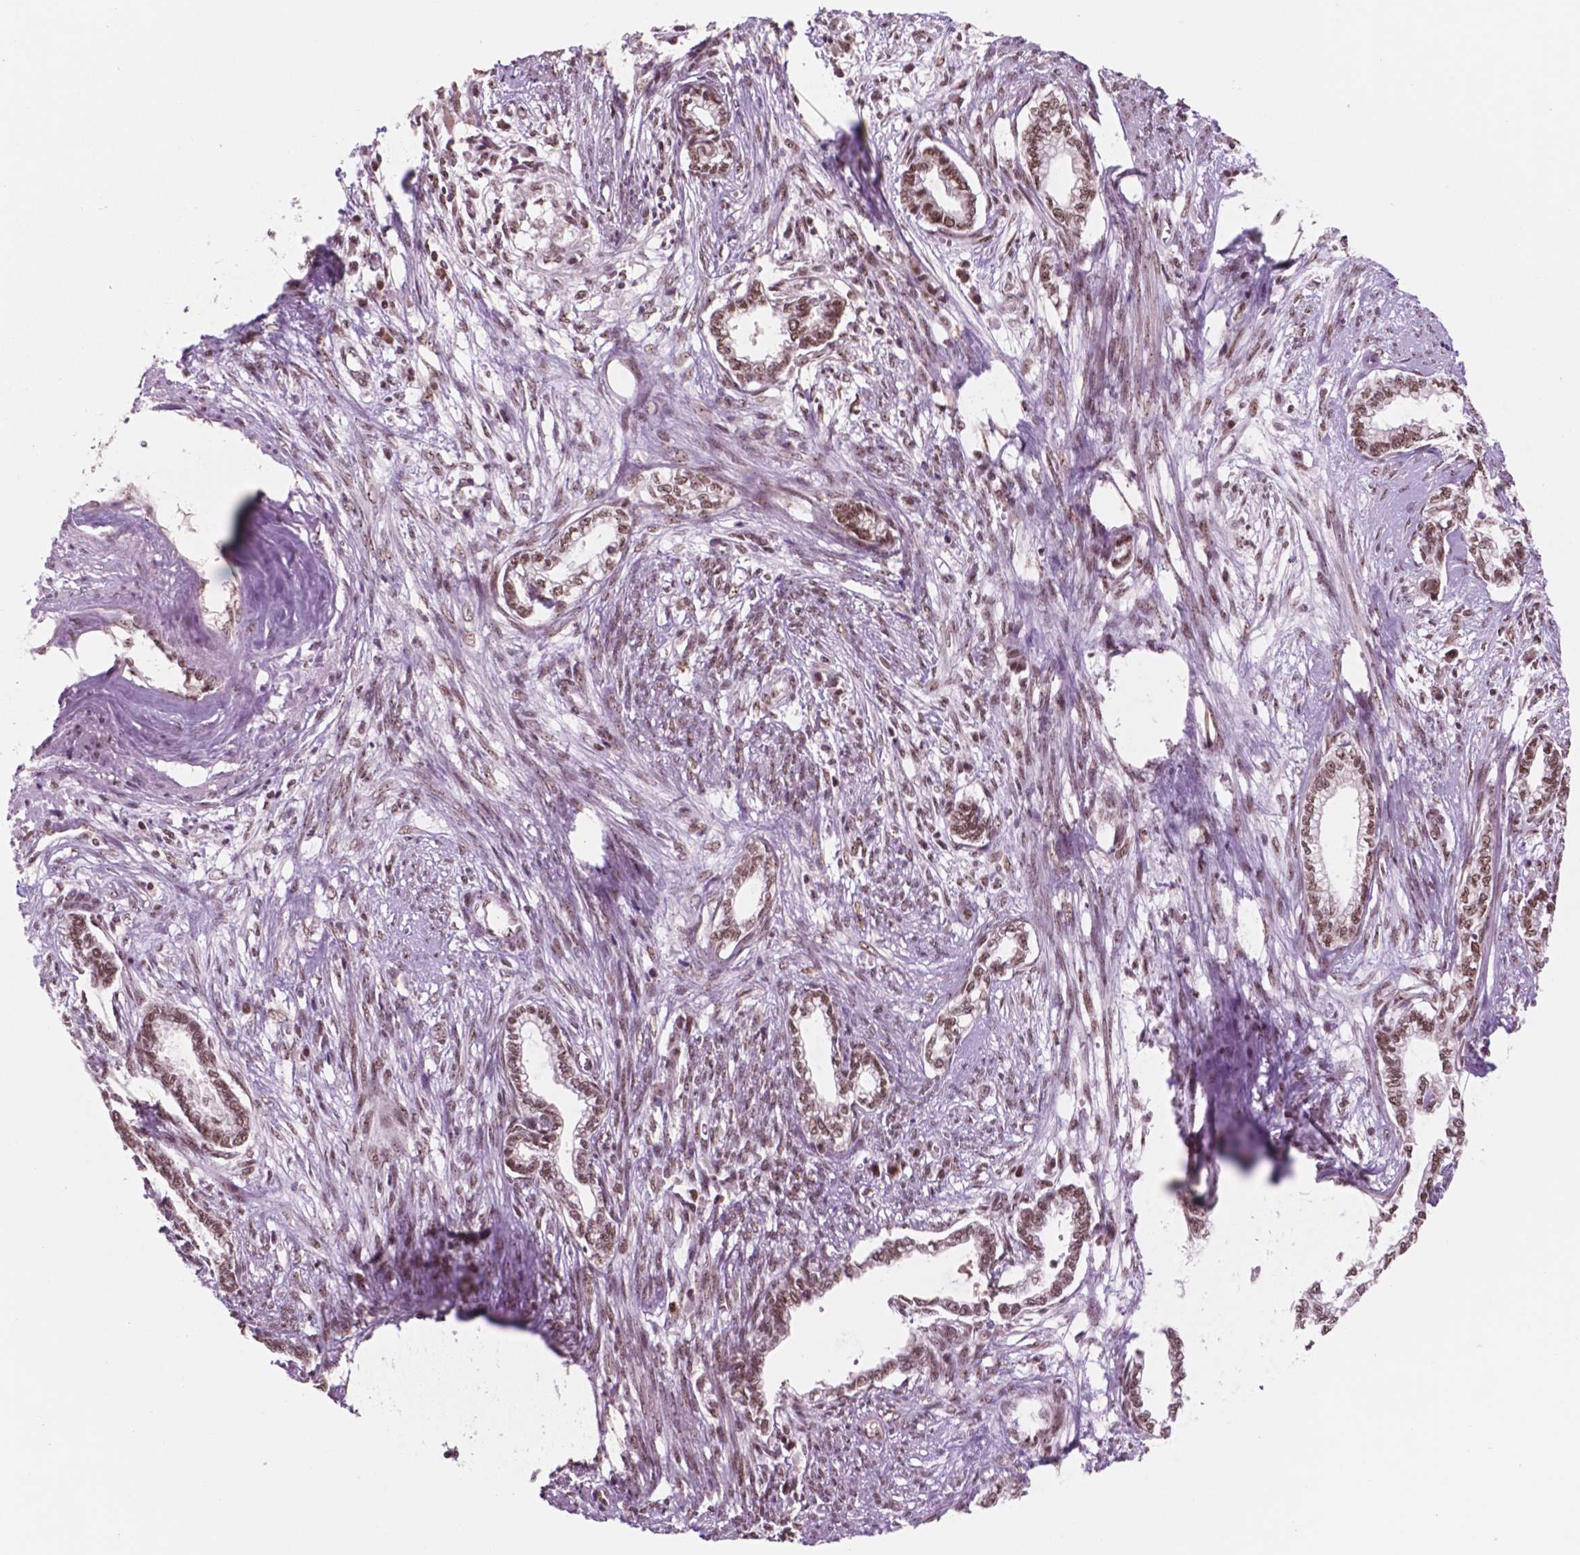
{"staining": {"intensity": "moderate", "quantity": ">75%", "location": "nuclear"}, "tissue": "cervical cancer", "cell_type": "Tumor cells", "image_type": "cancer", "snomed": [{"axis": "morphology", "description": "Adenocarcinoma, NOS"}, {"axis": "topography", "description": "Cervix"}], "caption": "A histopathology image showing moderate nuclear staining in approximately >75% of tumor cells in adenocarcinoma (cervical), as visualized by brown immunohistochemical staining.", "gene": "POLR2E", "patient": {"sex": "female", "age": 62}}